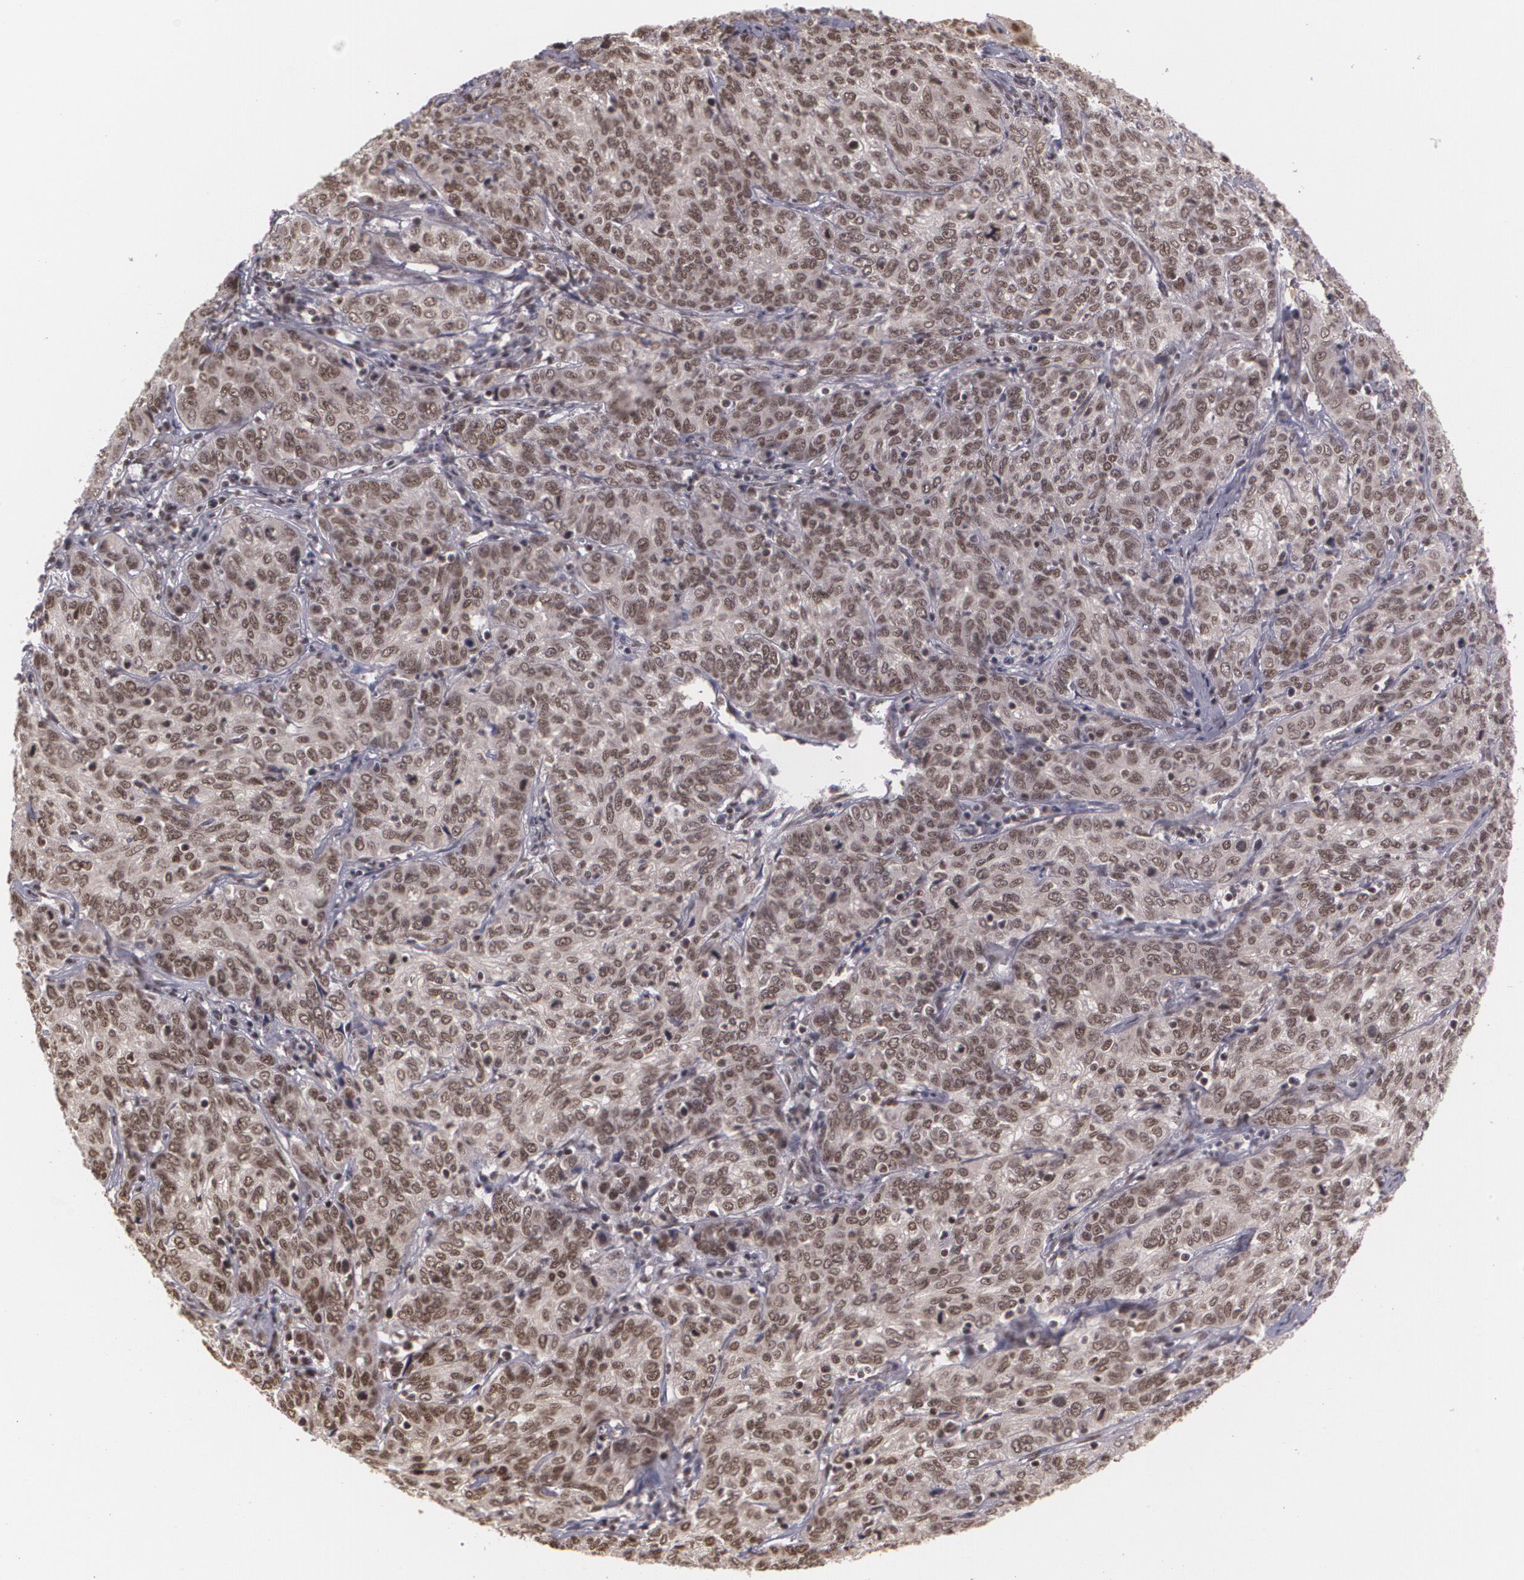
{"staining": {"intensity": "moderate", "quantity": ">75%", "location": "nuclear"}, "tissue": "cervical cancer", "cell_type": "Tumor cells", "image_type": "cancer", "snomed": [{"axis": "morphology", "description": "Squamous cell carcinoma, NOS"}, {"axis": "topography", "description": "Cervix"}], "caption": "This photomicrograph demonstrates IHC staining of cervical squamous cell carcinoma, with medium moderate nuclear expression in approximately >75% of tumor cells.", "gene": "RXRB", "patient": {"sex": "female", "age": 38}}